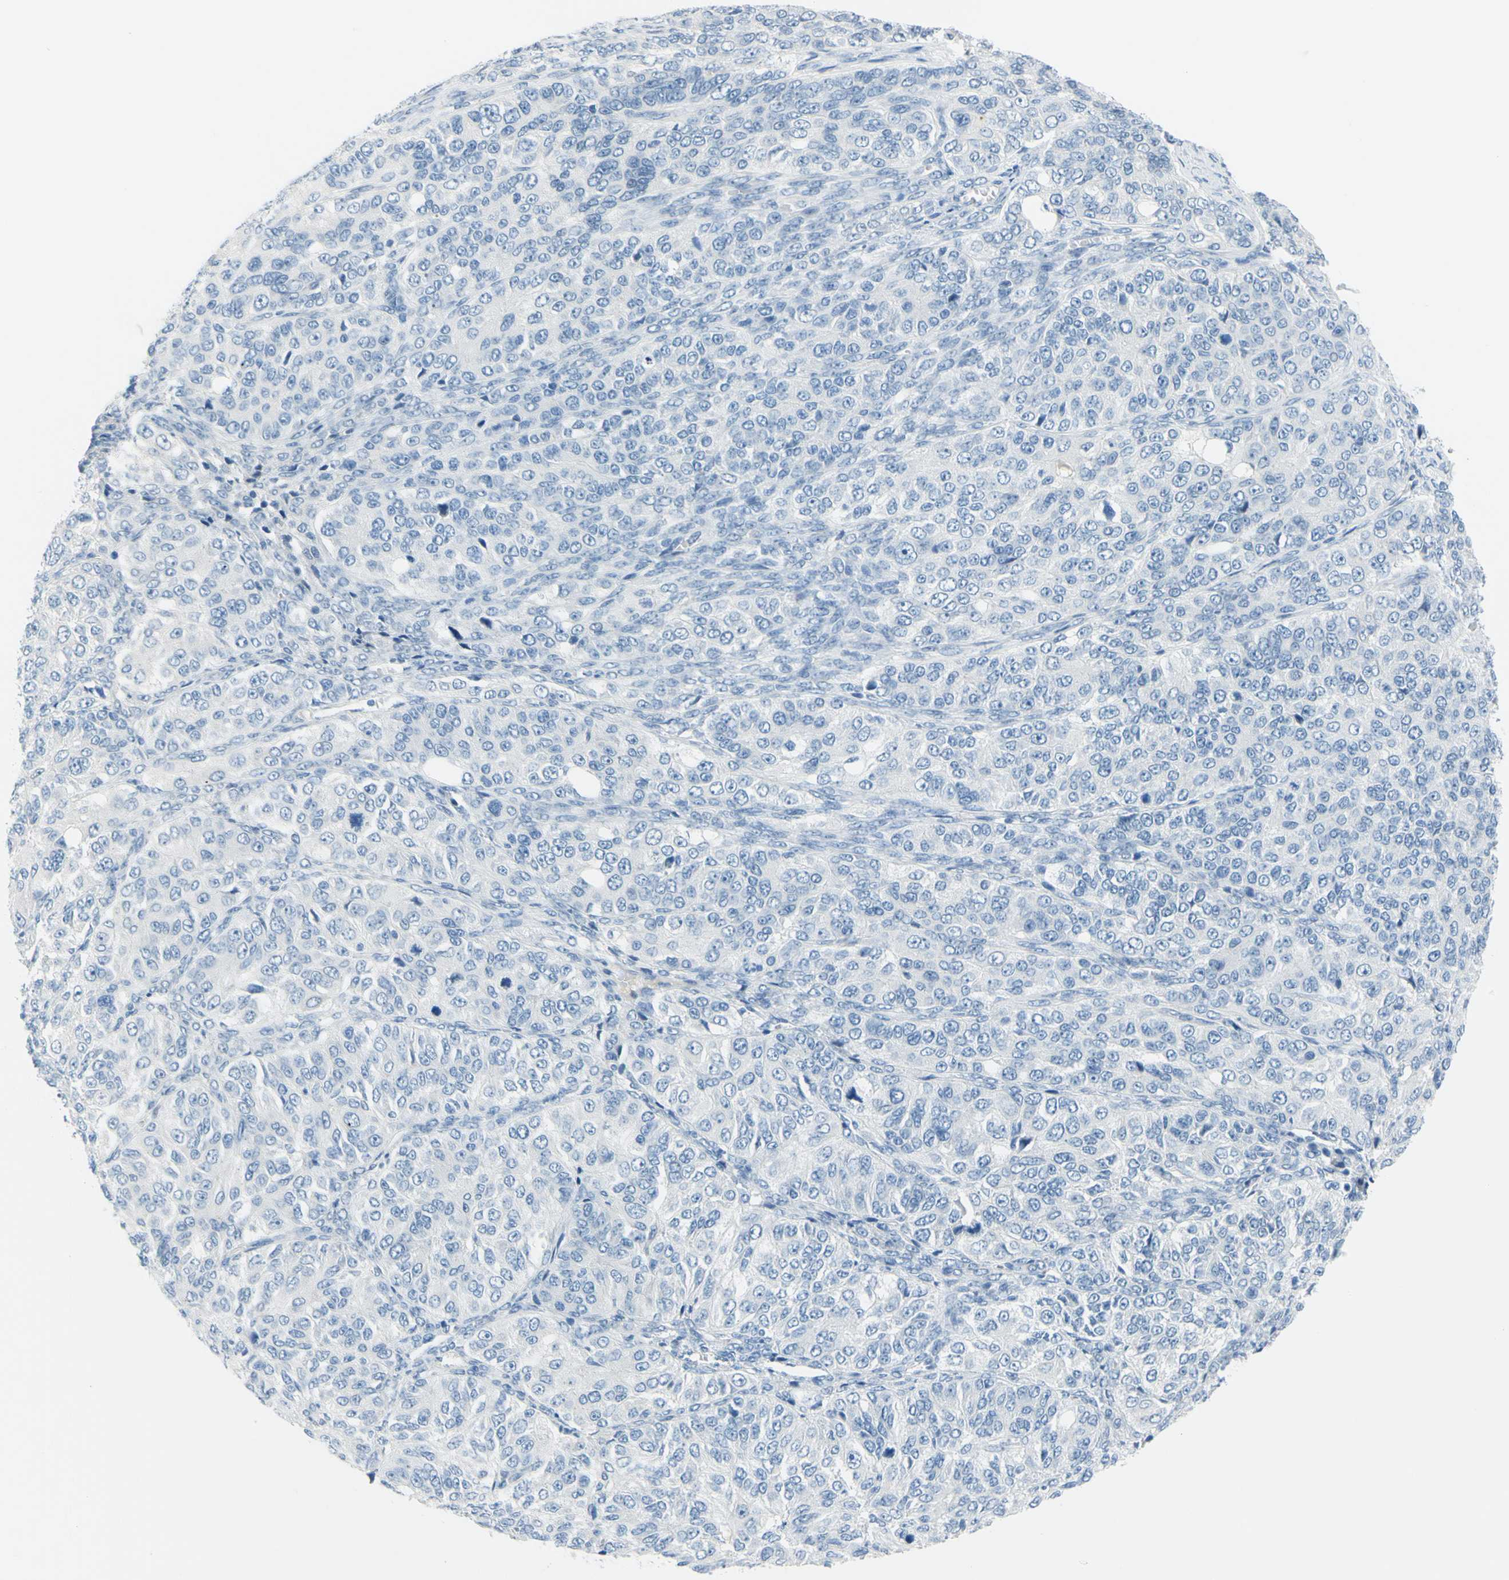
{"staining": {"intensity": "negative", "quantity": "none", "location": "none"}, "tissue": "ovarian cancer", "cell_type": "Tumor cells", "image_type": "cancer", "snomed": [{"axis": "morphology", "description": "Carcinoma, endometroid"}, {"axis": "topography", "description": "Ovary"}], "caption": "Histopathology image shows no significant protein positivity in tumor cells of ovarian cancer.", "gene": "DCT", "patient": {"sex": "female", "age": 51}}